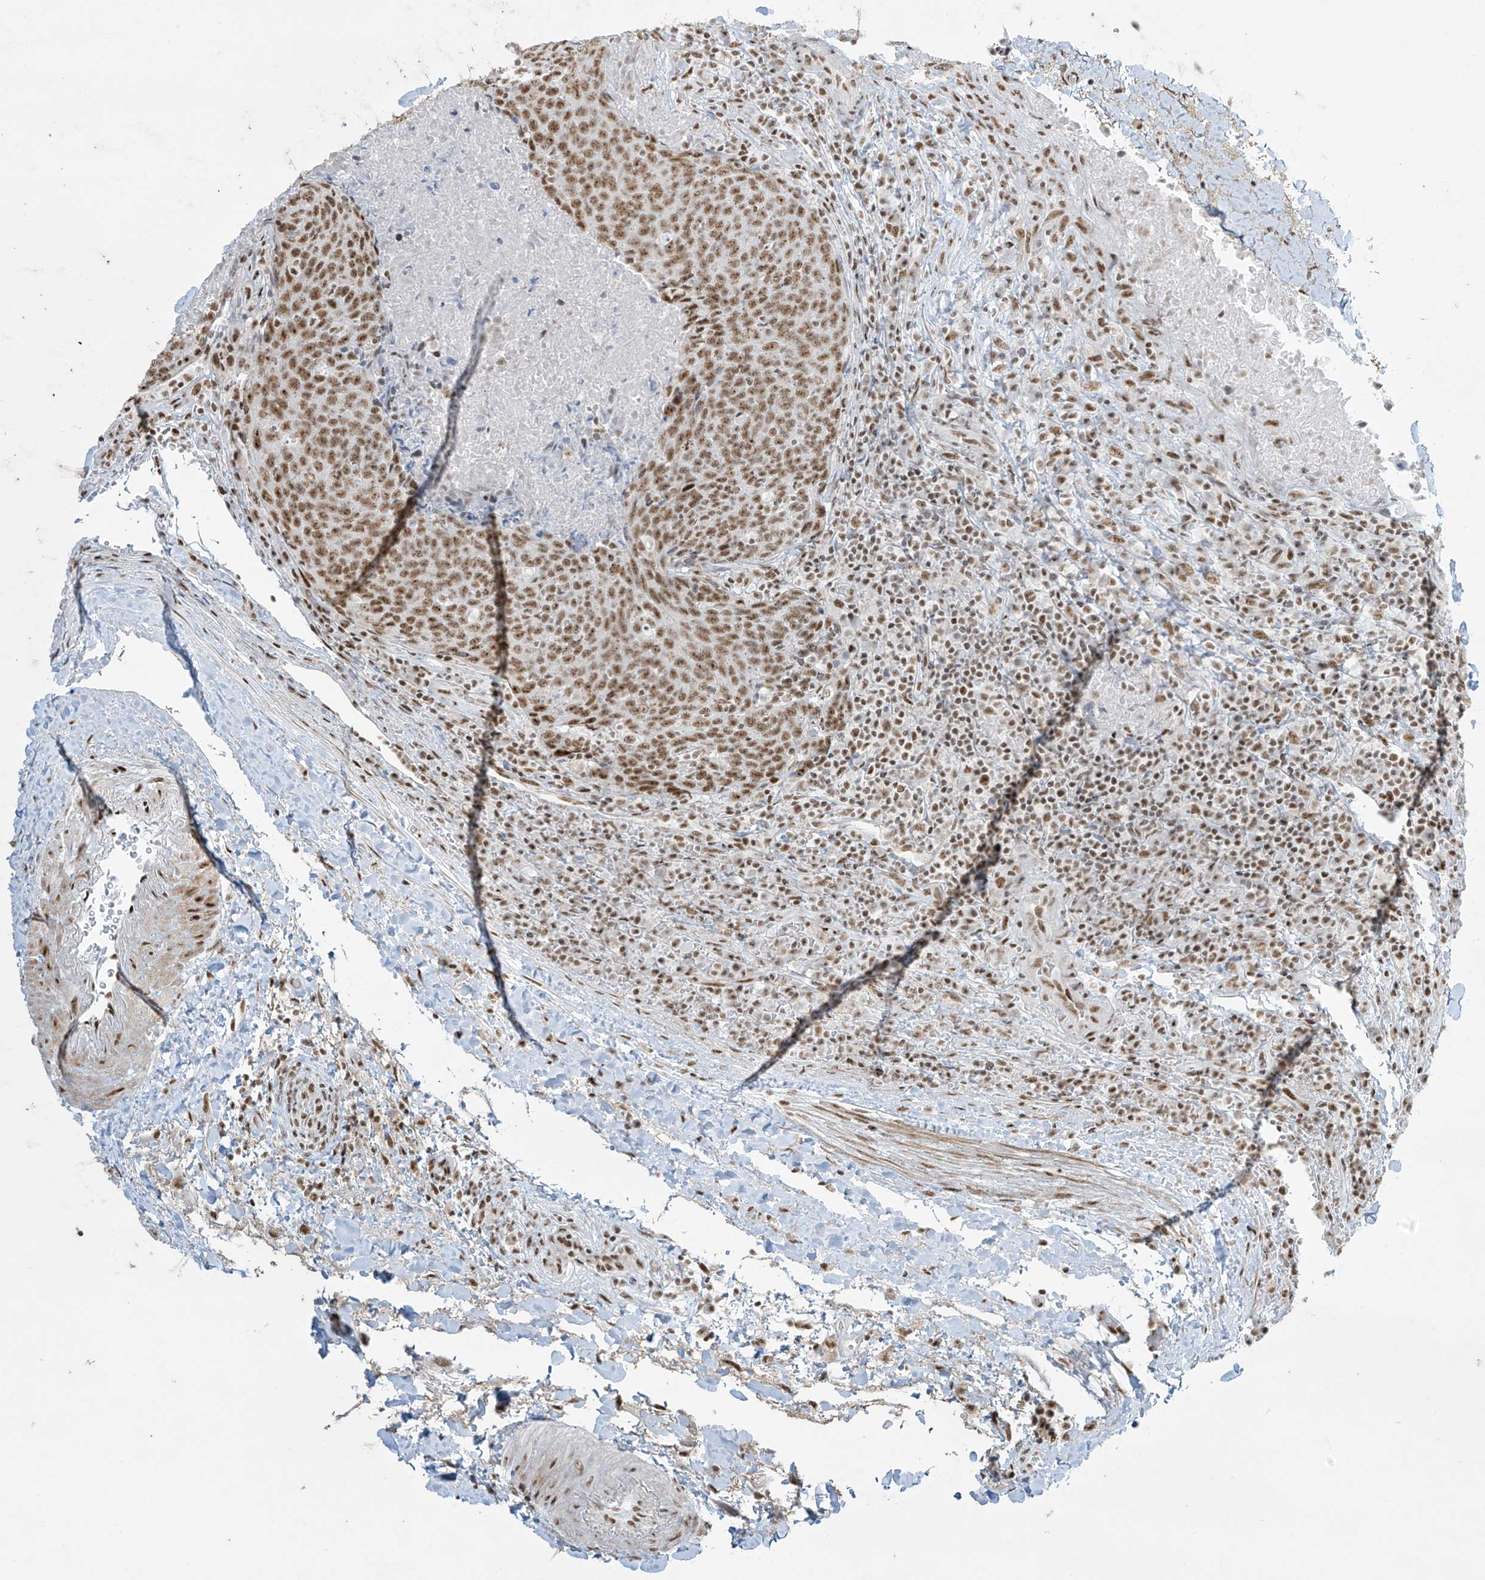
{"staining": {"intensity": "moderate", "quantity": ">75%", "location": "nuclear"}, "tissue": "head and neck cancer", "cell_type": "Tumor cells", "image_type": "cancer", "snomed": [{"axis": "morphology", "description": "Squamous cell carcinoma, NOS"}, {"axis": "morphology", "description": "Squamous cell carcinoma, metastatic, NOS"}, {"axis": "topography", "description": "Lymph node"}, {"axis": "topography", "description": "Head-Neck"}], "caption": "Tumor cells reveal medium levels of moderate nuclear positivity in approximately >75% of cells in human head and neck cancer.", "gene": "MS4A6A", "patient": {"sex": "male", "age": 62}}